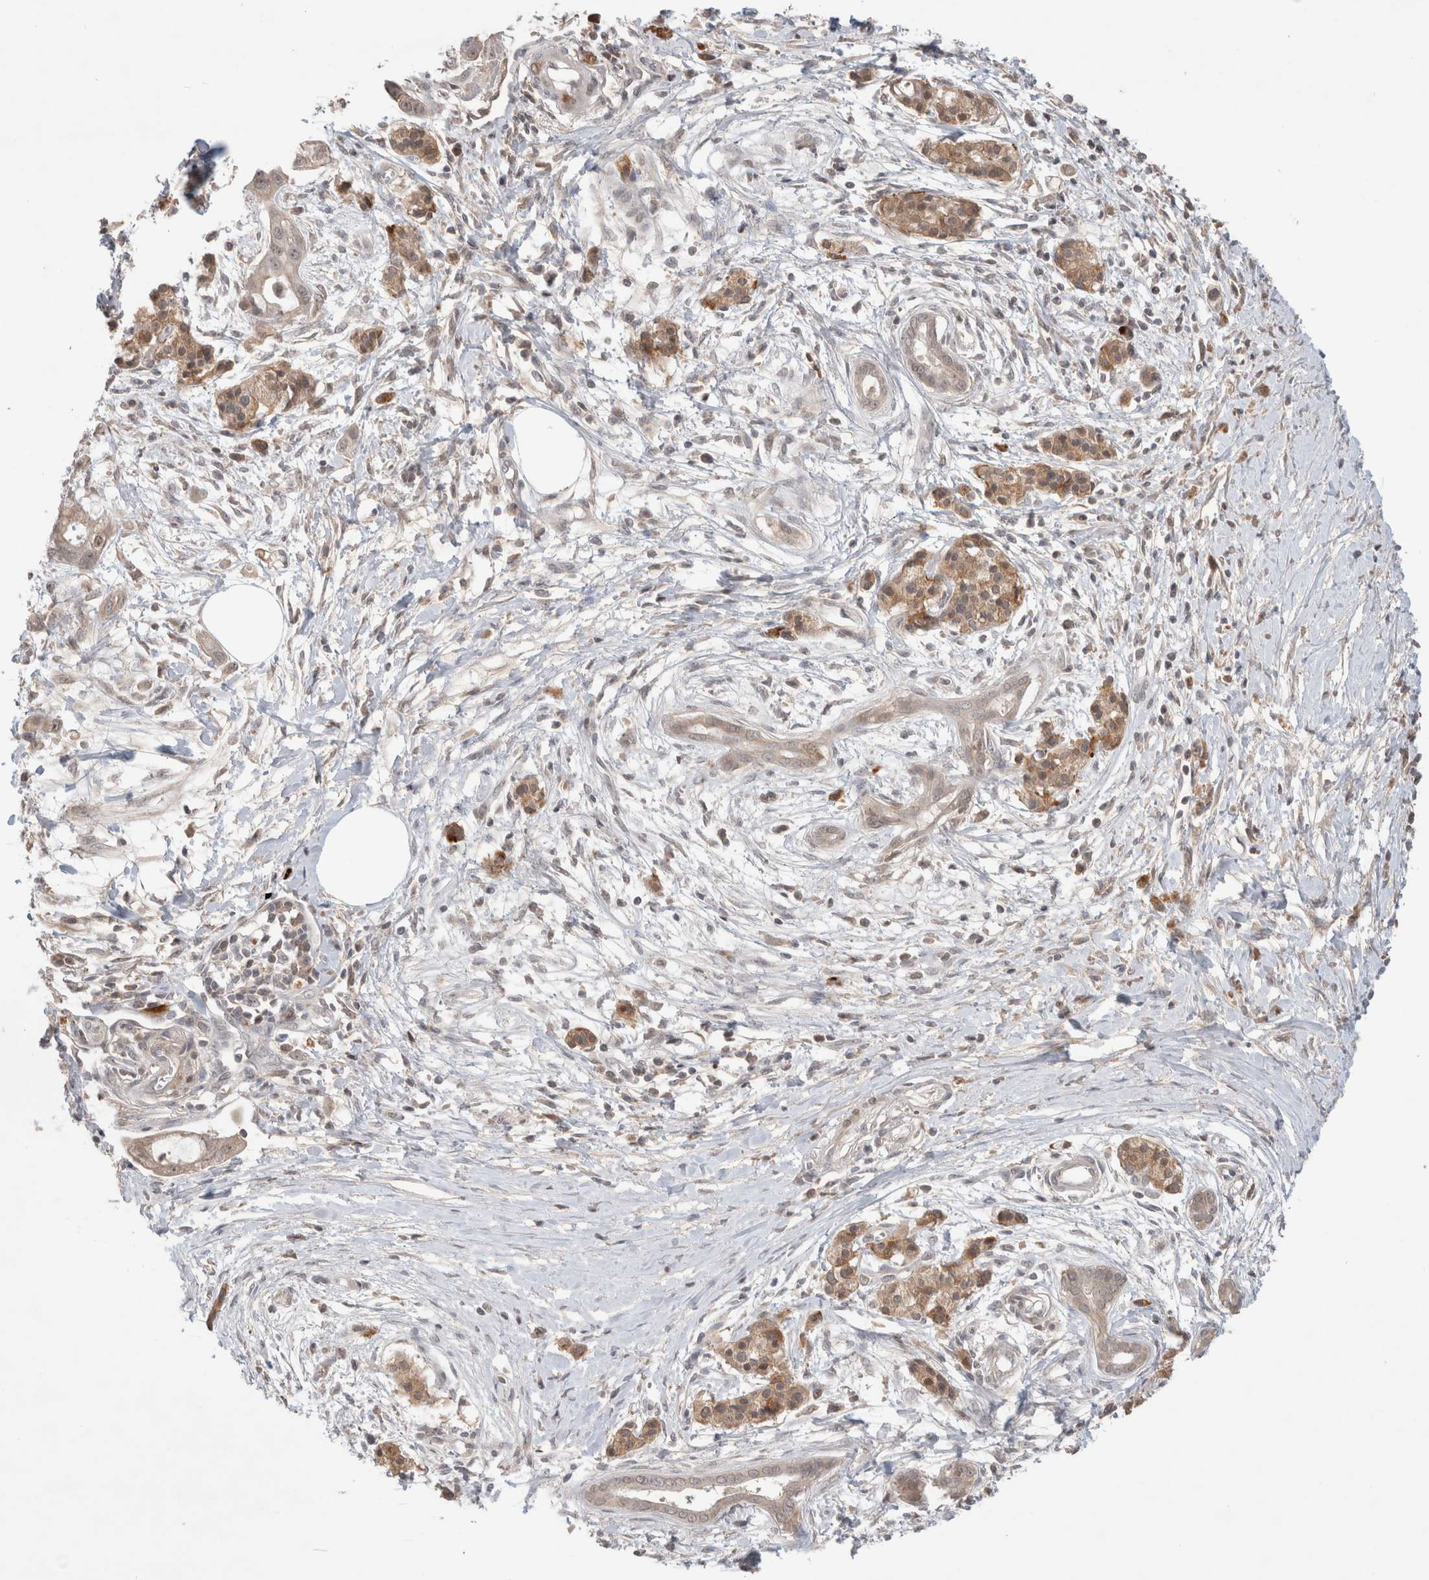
{"staining": {"intensity": "negative", "quantity": "none", "location": "none"}, "tissue": "pancreatic cancer", "cell_type": "Tumor cells", "image_type": "cancer", "snomed": [{"axis": "morphology", "description": "Adenocarcinoma, NOS"}, {"axis": "topography", "description": "Pancreas"}], "caption": "The micrograph exhibits no significant expression in tumor cells of pancreatic cancer.", "gene": "SYDE2", "patient": {"sex": "male", "age": 59}}